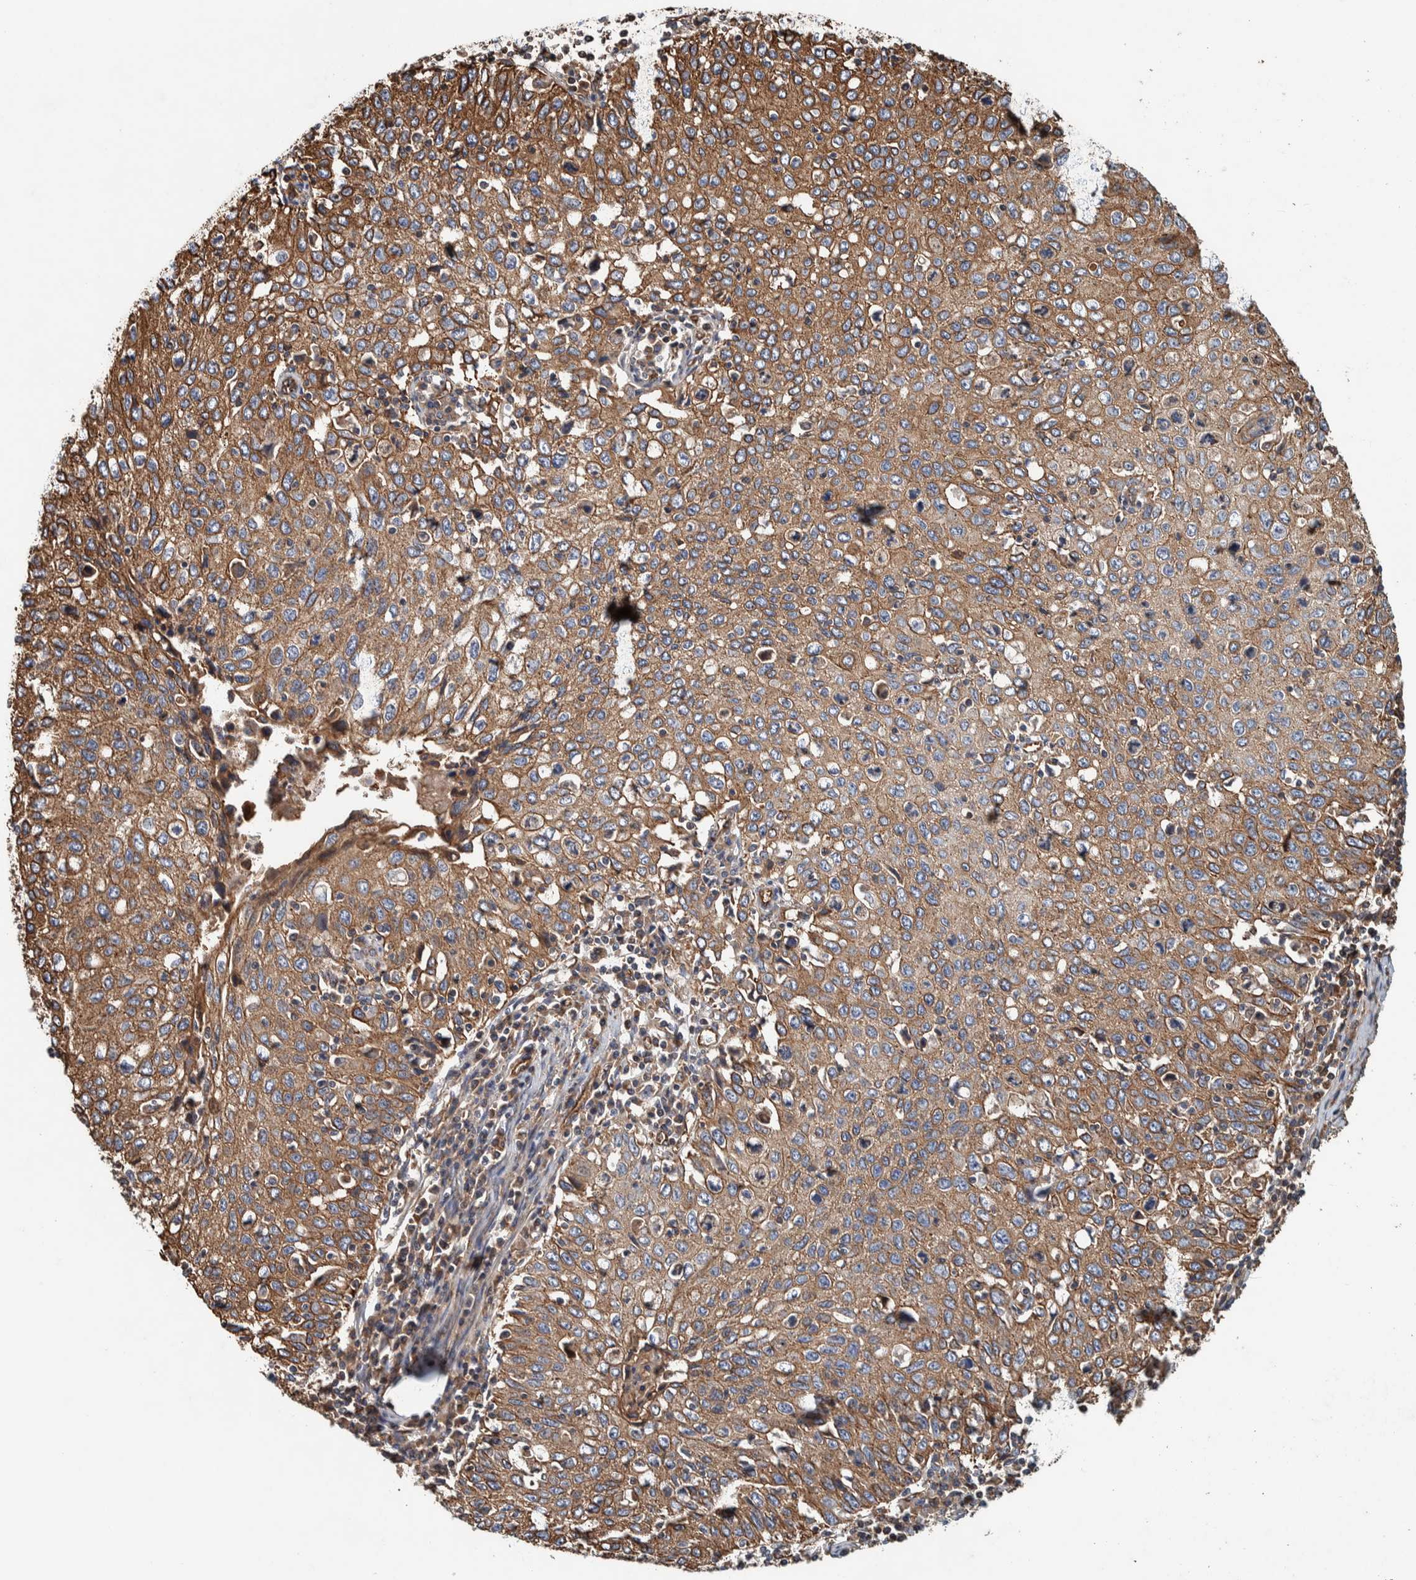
{"staining": {"intensity": "moderate", "quantity": ">75%", "location": "cytoplasmic/membranous"}, "tissue": "cervical cancer", "cell_type": "Tumor cells", "image_type": "cancer", "snomed": [{"axis": "morphology", "description": "Squamous cell carcinoma, NOS"}, {"axis": "topography", "description": "Cervix"}], "caption": "Human squamous cell carcinoma (cervical) stained with a brown dye displays moderate cytoplasmic/membranous positive positivity in about >75% of tumor cells.", "gene": "PKD1L1", "patient": {"sex": "female", "age": 53}}